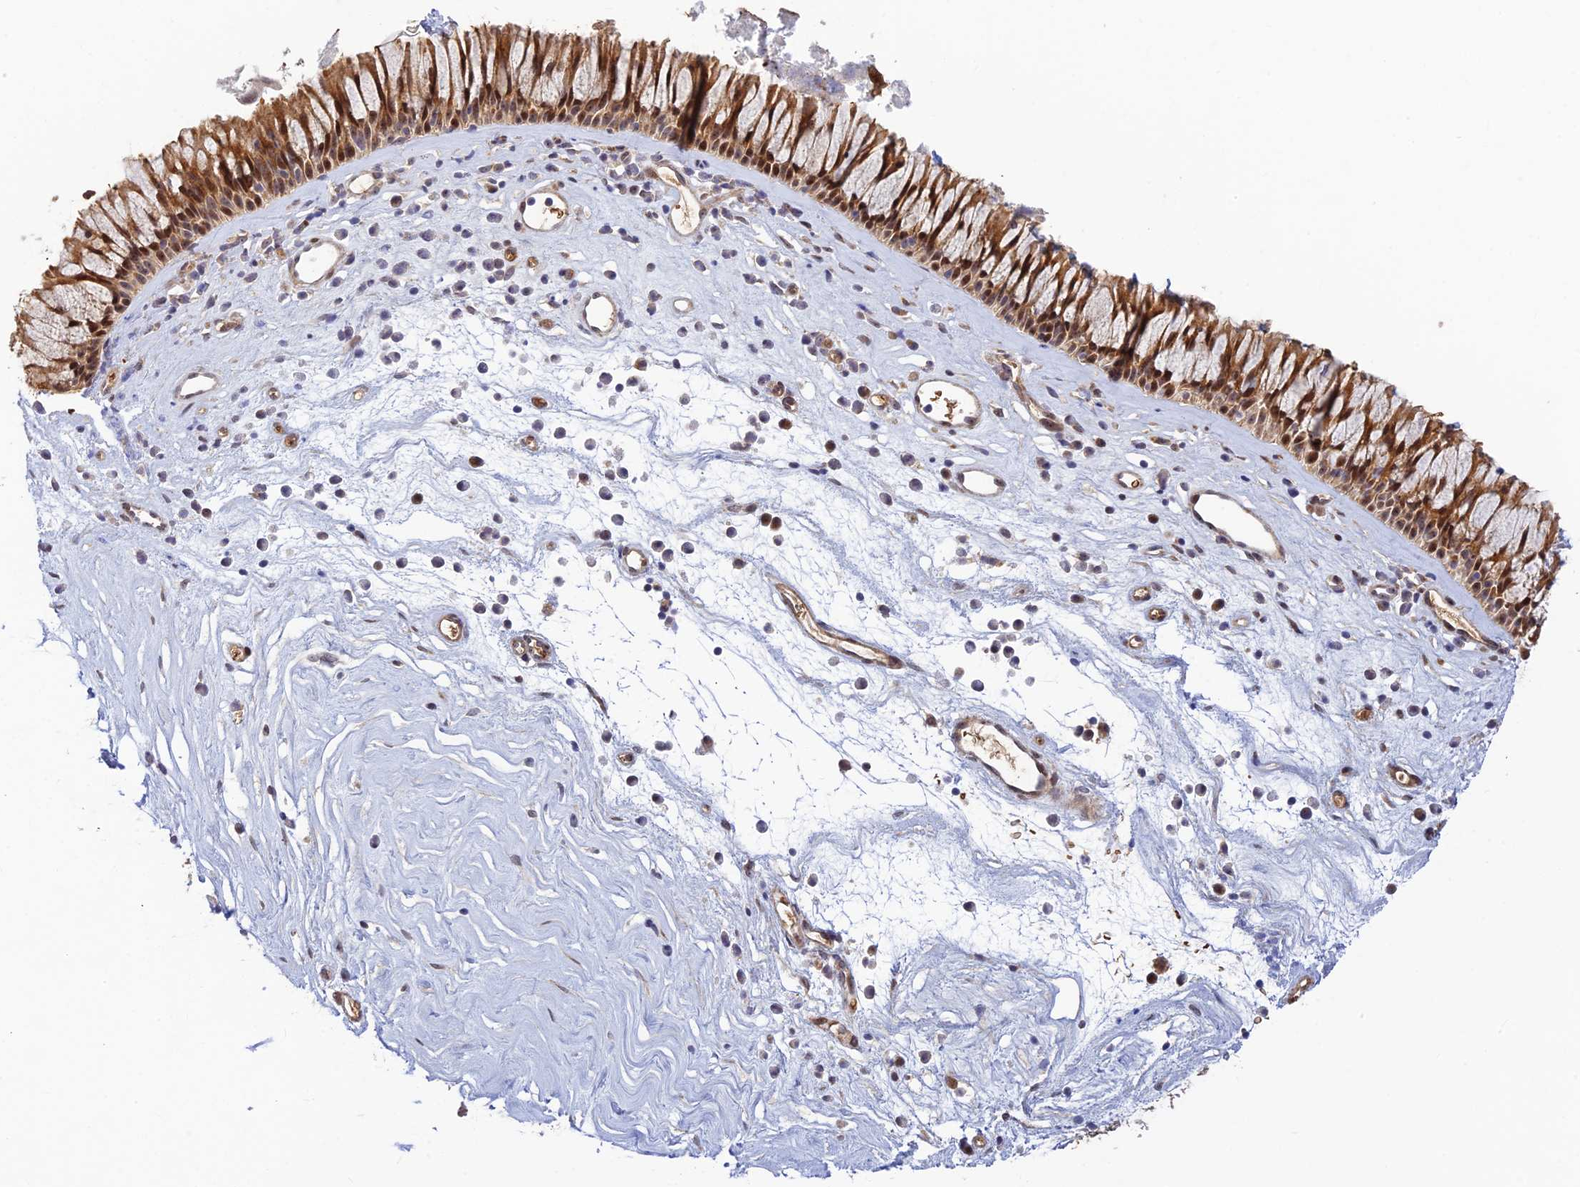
{"staining": {"intensity": "strong", "quantity": ">75%", "location": "cytoplasmic/membranous,nuclear"}, "tissue": "nasopharynx", "cell_type": "Respiratory epithelial cells", "image_type": "normal", "snomed": [{"axis": "morphology", "description": "Normal tissue, NOS"}, {"axis": "morphology", "description": "Inflammation, NOS"}, {"axis": "morphology", "description": "Malignant melanoma, Metastatic site"}, {"axis": "topography", "description": "Nasopharynx"}], "caption": "The photomicrograph reveals immunohistochemical staining of unremarkable nasopharynx. There is strong cytoplasmic/membranous,nuclear positivity is identified in about >75% of respiratory epithelial cells. (Brightfield microscopy of DAB IHC at high magnification).", "gene": "UFSP2", "patient": {"sex": "male", "age": 70}}